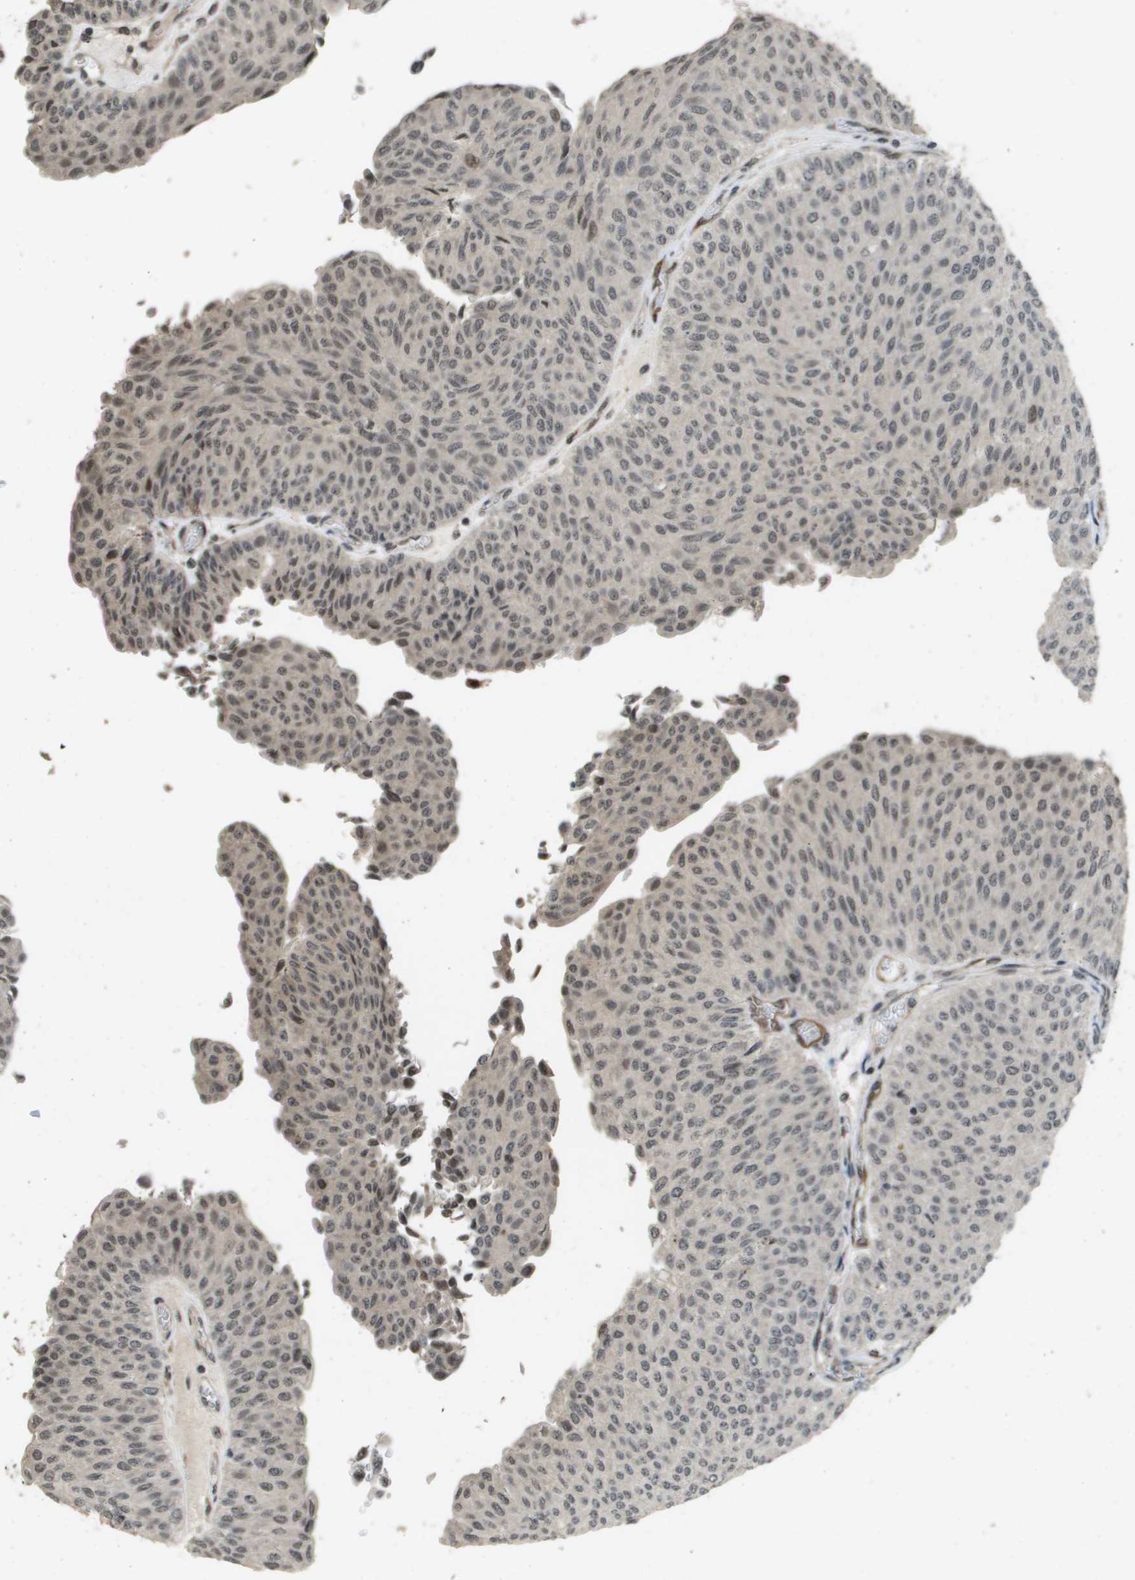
{"staining": {"intensity": "weak", "quantity": ">75%", "location": "nuclear"}, "tissue": "urothelial cancer", "cell_type": "Tumor cells", "image_type": "cancer", "snomed": [{"axis": "morphology", "description": "Urothelial carcinoma, Low grade"}, {"axis": "topography", "description": "Urinary bladder"}], "caption": "This image reveals immunohistochemistry staining of human low-grade urothelial carcinoma, with low weak nuclear expression in about >75% of tumor cells.", "gene": "KAT5", "patient": {"sex": "male", "age": 78}}